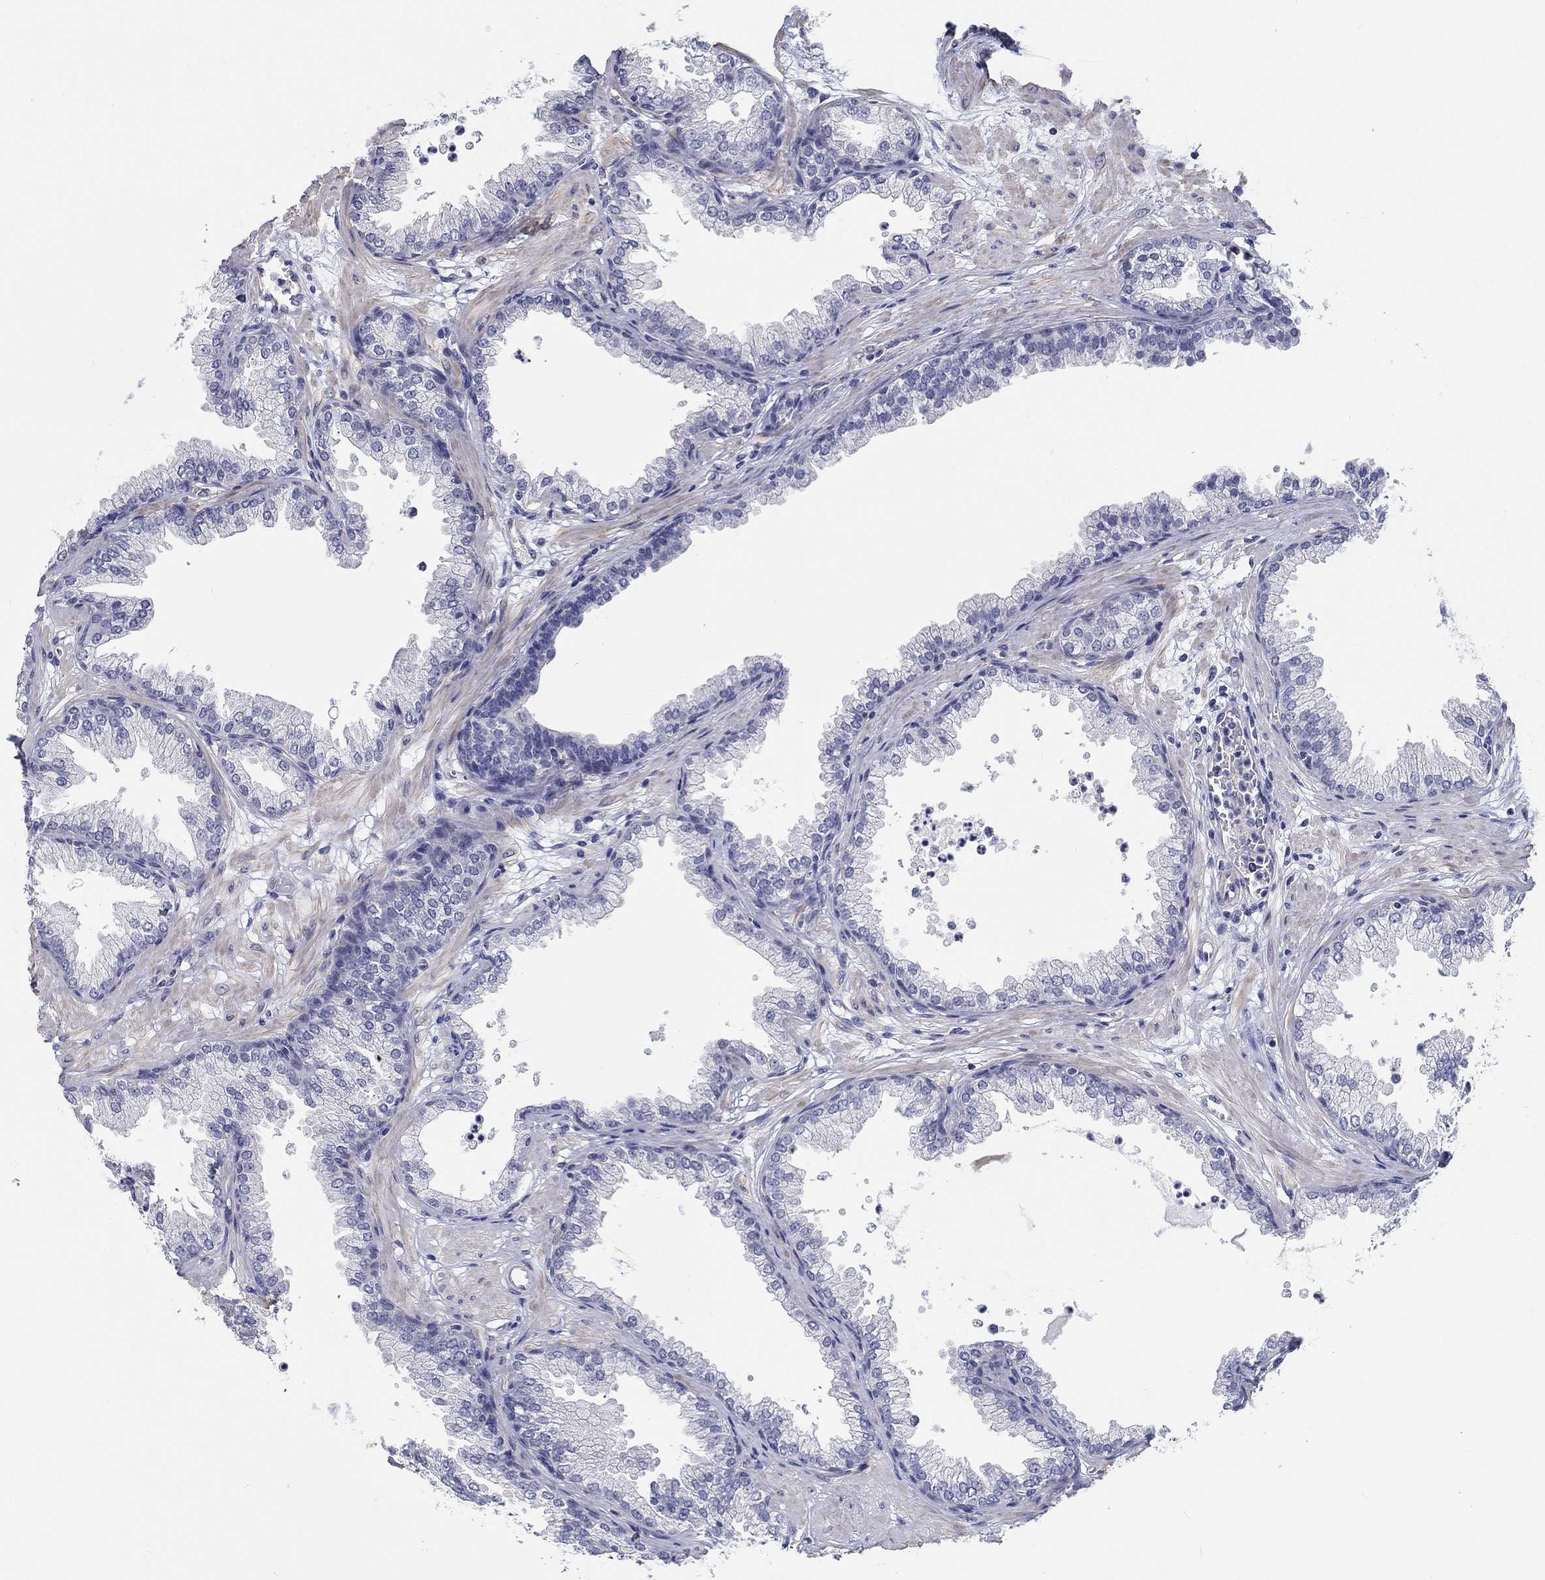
{"staining": {"intensity": "negative", "quantity": "none", "location": "none"}, "tissue": "prostate", "cell_type": "Glandular cells", "image_type": "normal", "snomed": [{"axis": "morphology", "description": "Normal tissue, NOS"}, {"axis": "topography", "description": "Prostate"}], "caption": "There is no significant staining in glandular cells of prostate. (Brightfield microscopy of DAB (3,3'-diaminobenzidine) IHC at high magnification).", "gene": "CRYGD", "patient": {"sex": "male", "age": 37}}